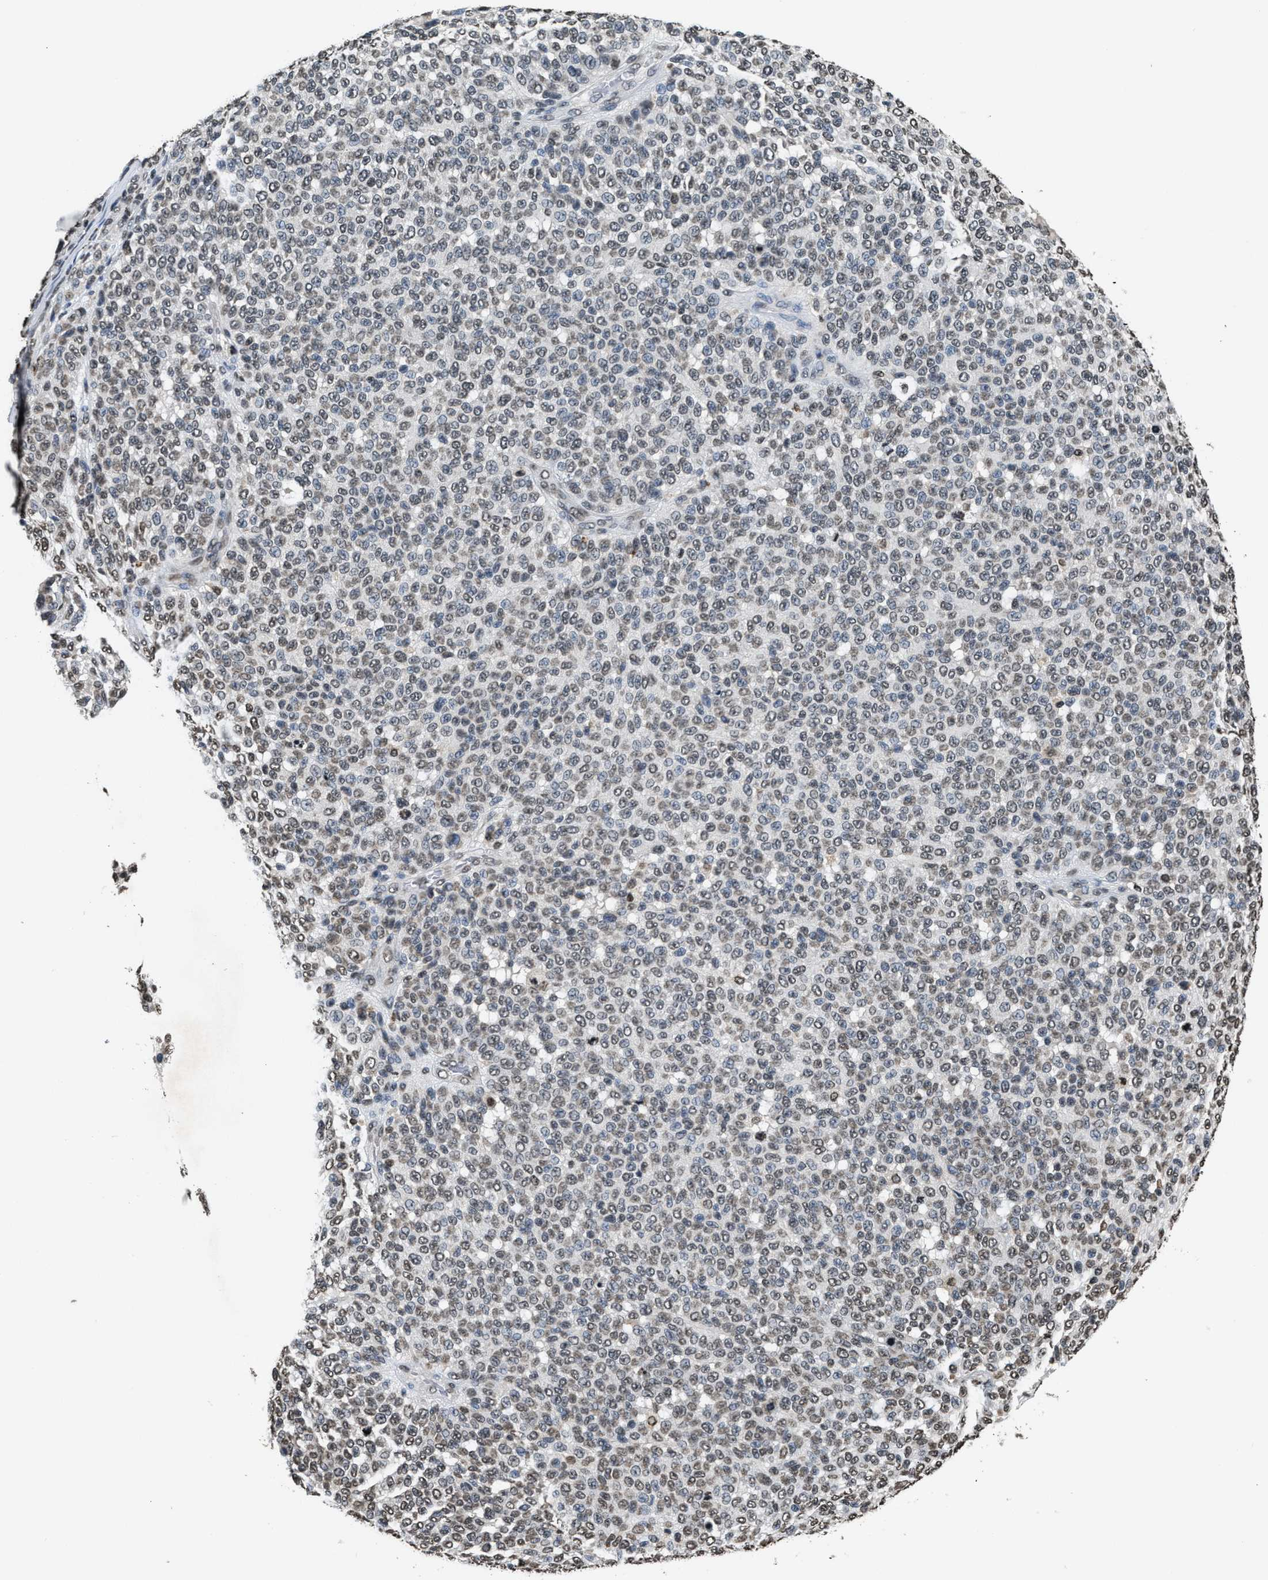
{"staining": {"intensity": "weak", "quantity": "<25%", "location": "nuclear"}, "tissue": "melanoma", "cell_type": "Tumor cells", "image_type": "cancer", "snomed": [{"axis": "morphology", "description": "Malignant melanoma, NOS"}, {"axis": "topography", "description": "Skin"}], "caption": "Immunohistochemistry micrograph of human malignant melanoma stained for a protein (brown), which shows no staining in tumor cells.", "gene": "DNASE1L3", "patient": {"sex": "male", "age": 59}}